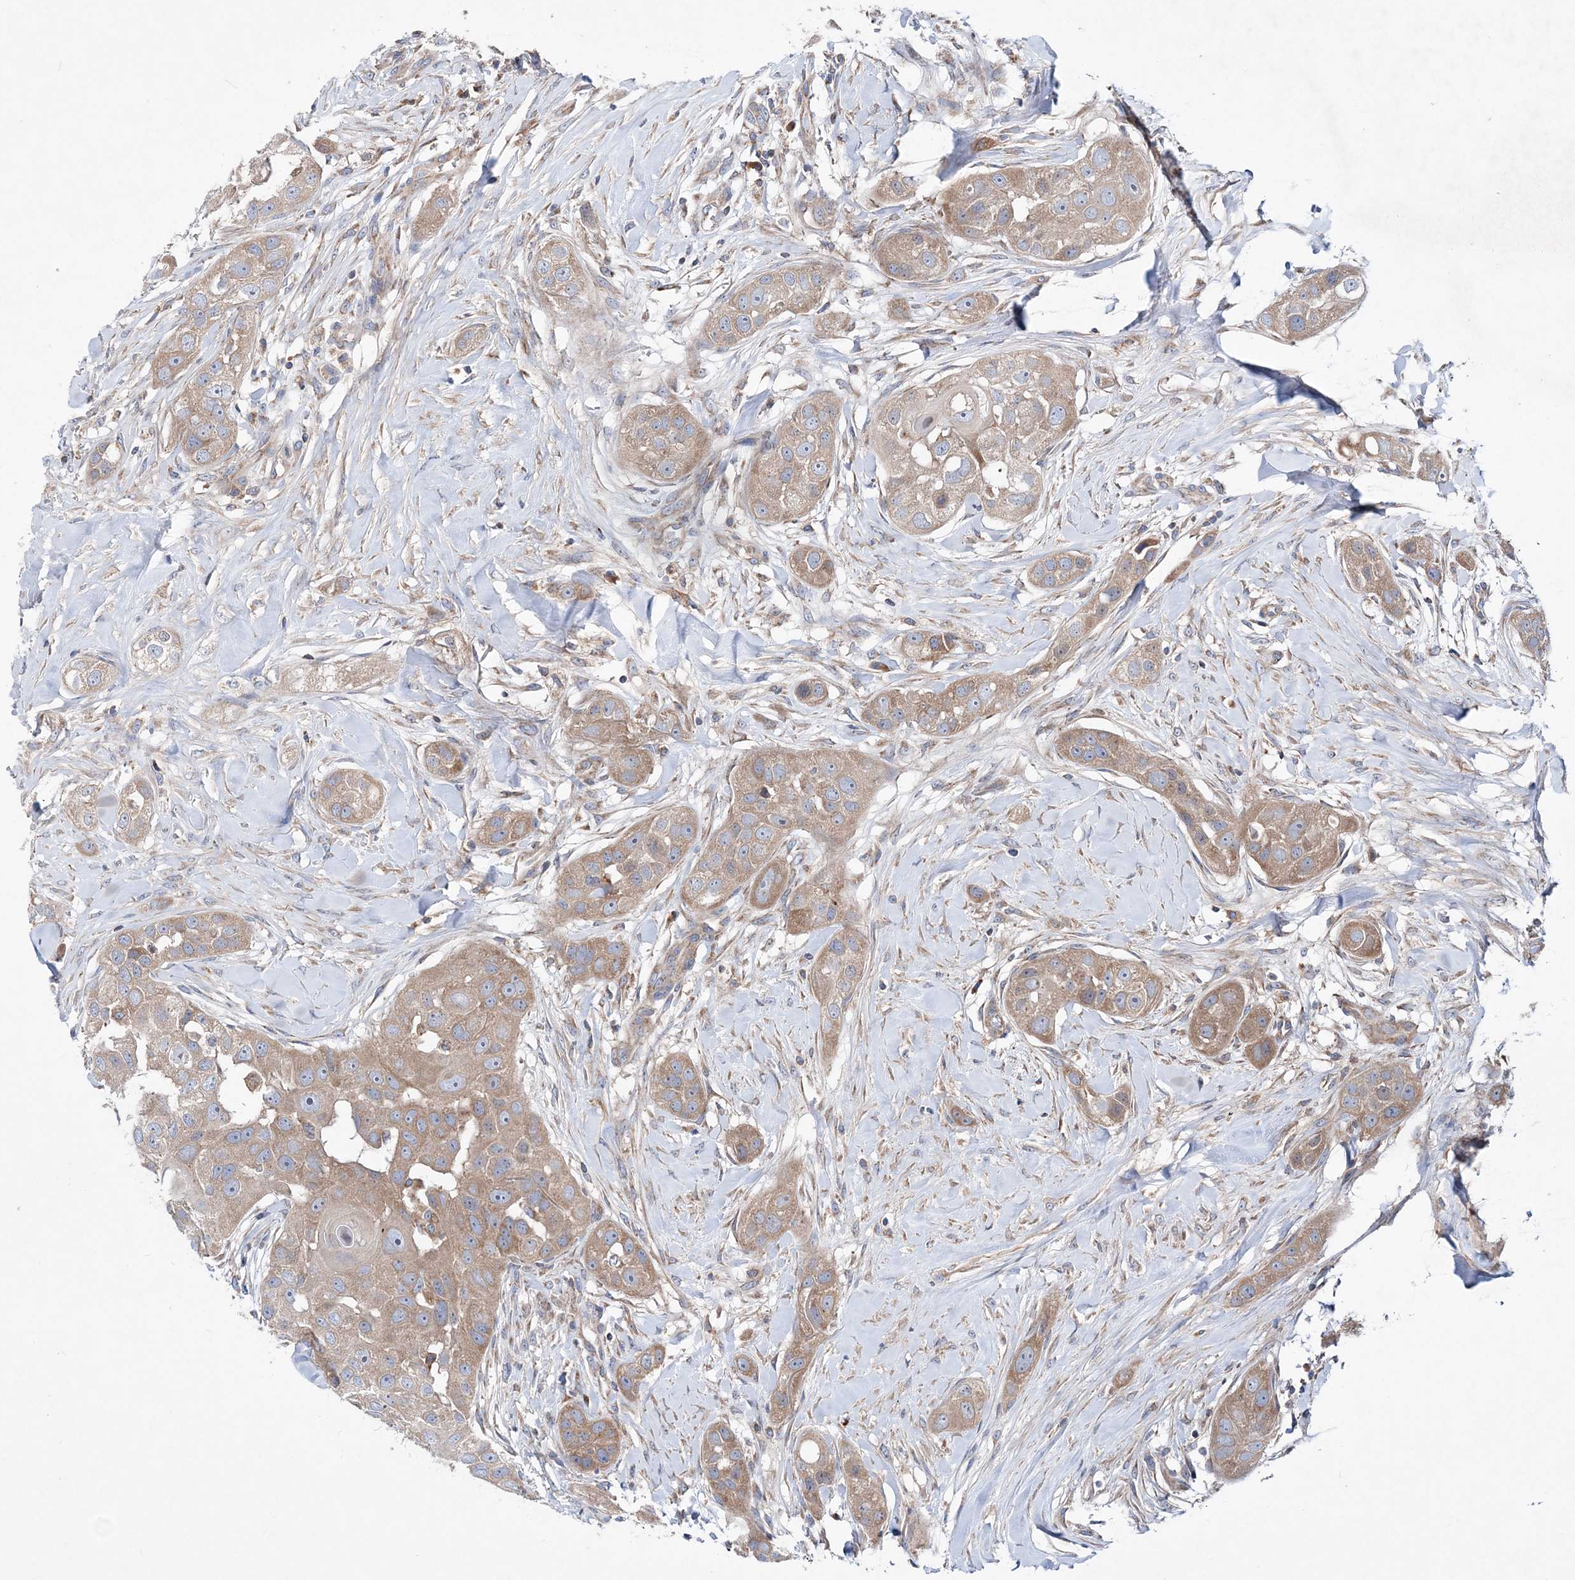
{"staining": {"intensity": "weak", "quantity": ">75%", "location": "cytoplasmic/membranous"}, "tissue": "head and neck cancer", "cell_type": "Tumor cells", "image_type": "cancer", "snomed": [{"axis": "morphology", "description": "Normal tissue, NOS"}, {"axis": "morphology", "description": "Squamous cell carcinoma, NOS"}, {"axis": "topography", "description": "Skeletal muscle"}, {"axis": "topography", "description": "Head-Neck"}], "caption": "Tumor cells display weak cytoplasmic/membranous expression in about >75% of cells in head and neck cancer.", "gene": "NGLY1", "patient": {"sex": "male", "age": 51}}